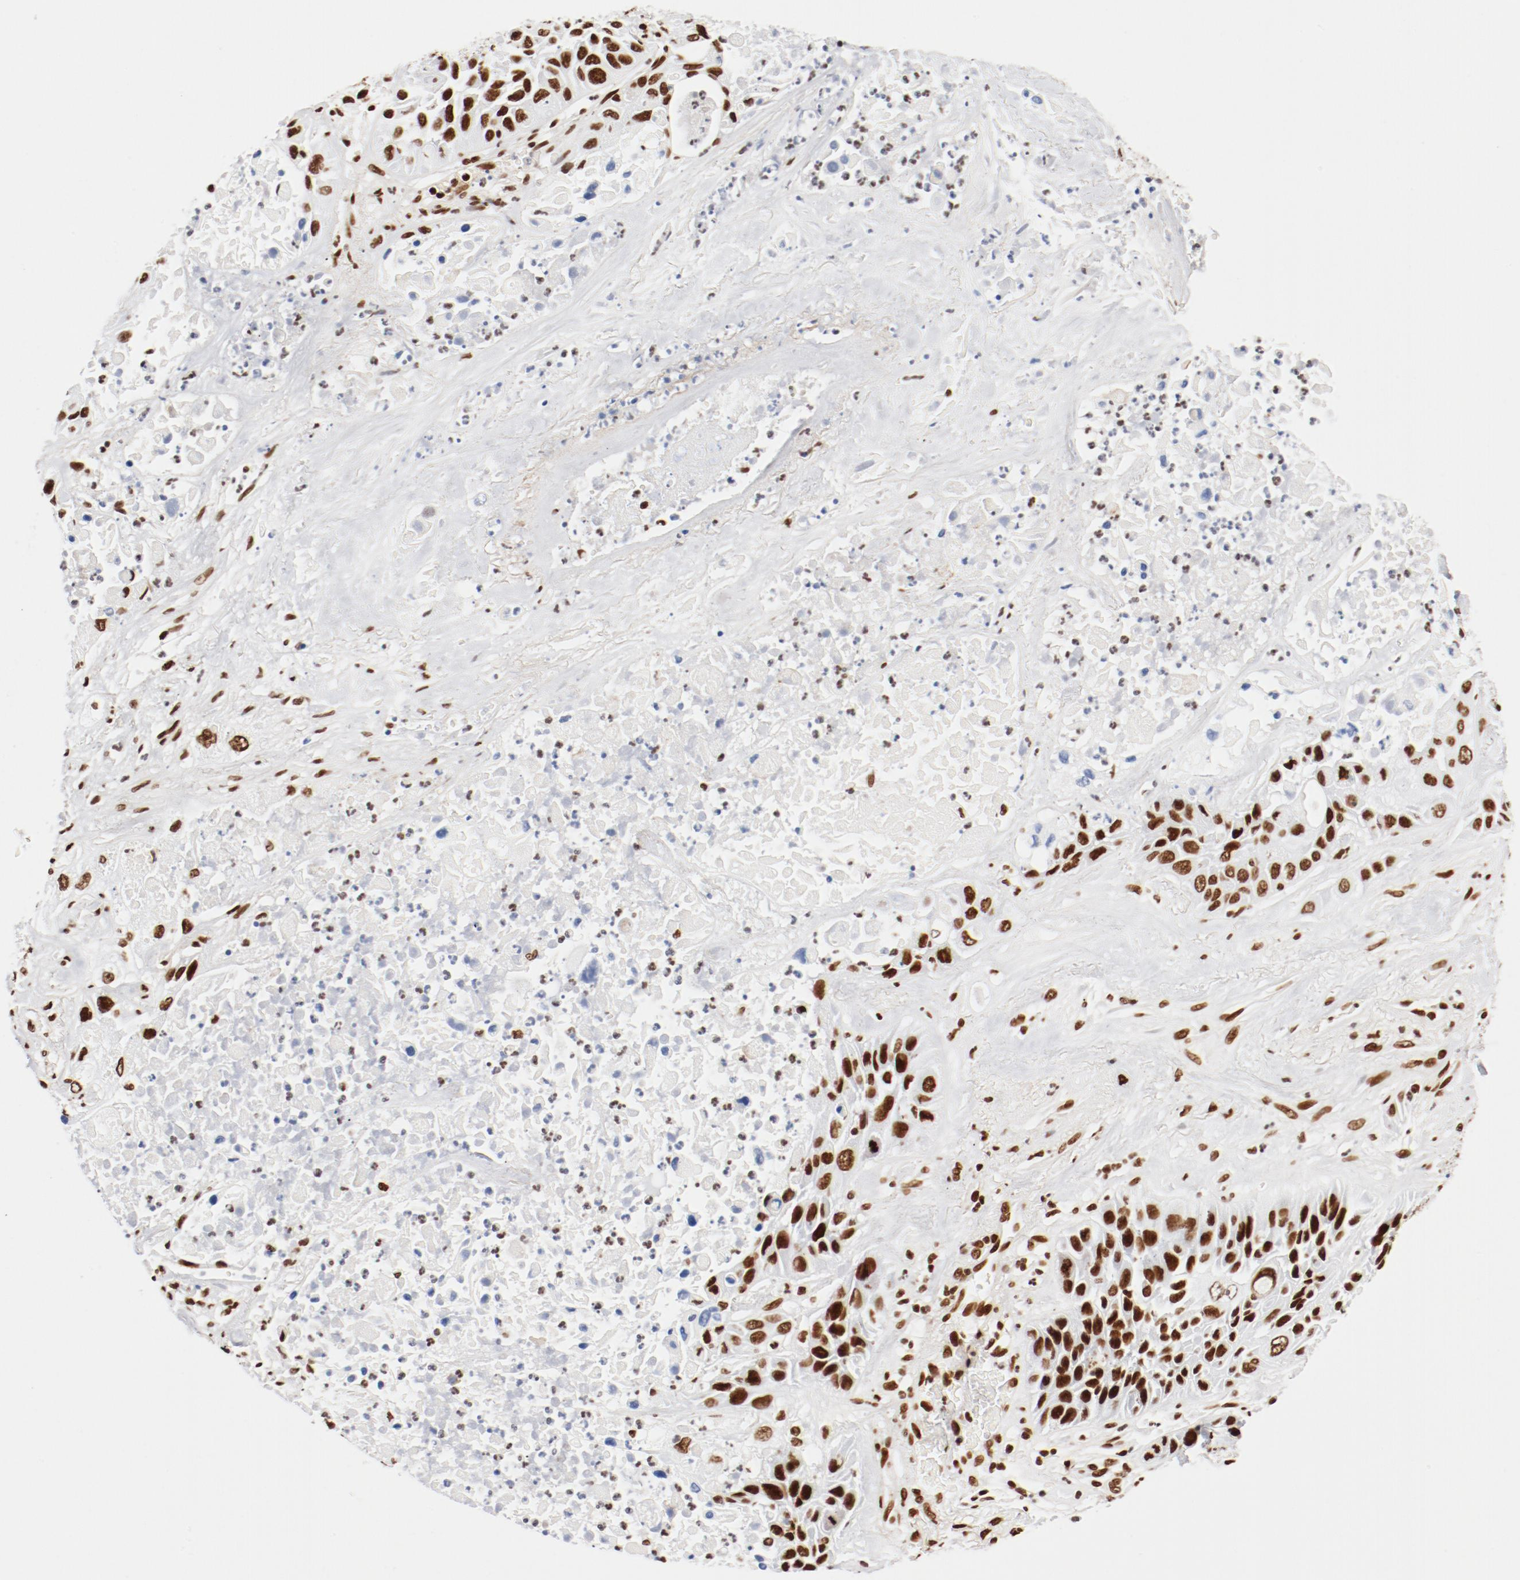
{"staining": {"intensity": "strong", "quantity": ">75%", "location": "nuclear"}, "tissue": "lung cancer", "cell_type": "Tumor cells", "image_type": "cancer", "snomed": [{"axis": "morphology", "description": "Squamous cell carcinoma, NOS"}, {"axis": "topography", "description": "Lung"}], "caption": "The image shows a brown stain indicating the presence of a protein in the nuclear of tumor cells in lung squamous cell carcinoma.", "gene": "CTBP1", "patient": {"sex": "female", "age": 76}}